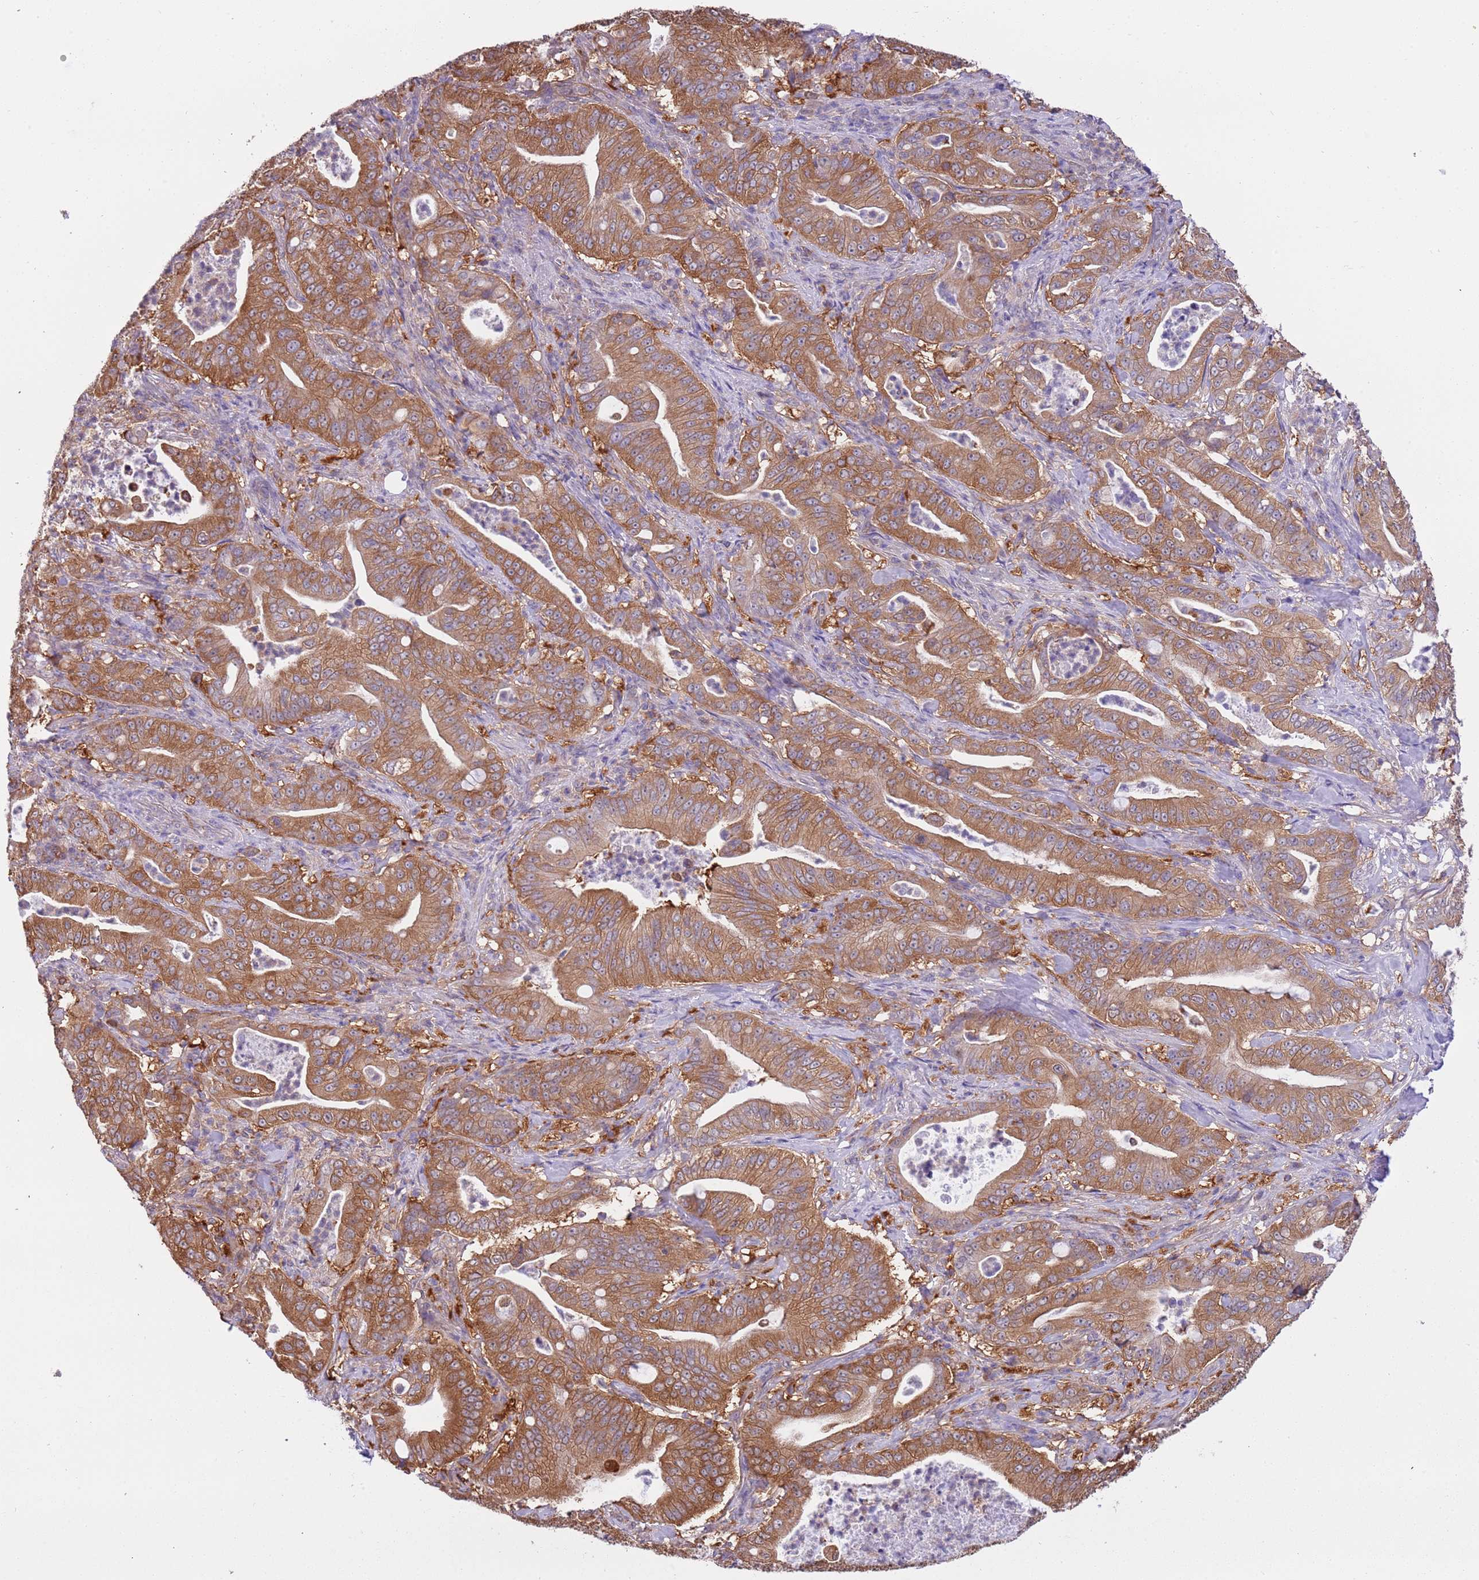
{"staining": {"intensity": "moderate", "quantity": ">75%", "location": "cytoplasmic/membranous"}, "tissue": "pancreatic cancer", "cell_type": "Tumor cells", "image_type": "cancer", "snomed": [{"axis": "morphology", "description": "Adenocarcinoma, NOS"}, {"axis": "topography", "description": "Pancreas"}], "caption": "High-power microscopy captured an immunohistochemistry image of pancreatic cancer, revealing moderate cytoplasmic/membranous staining in about >75% of tumor cells.", "gene": "STIP1", "patient": {"sex": "male", "age": 71}}